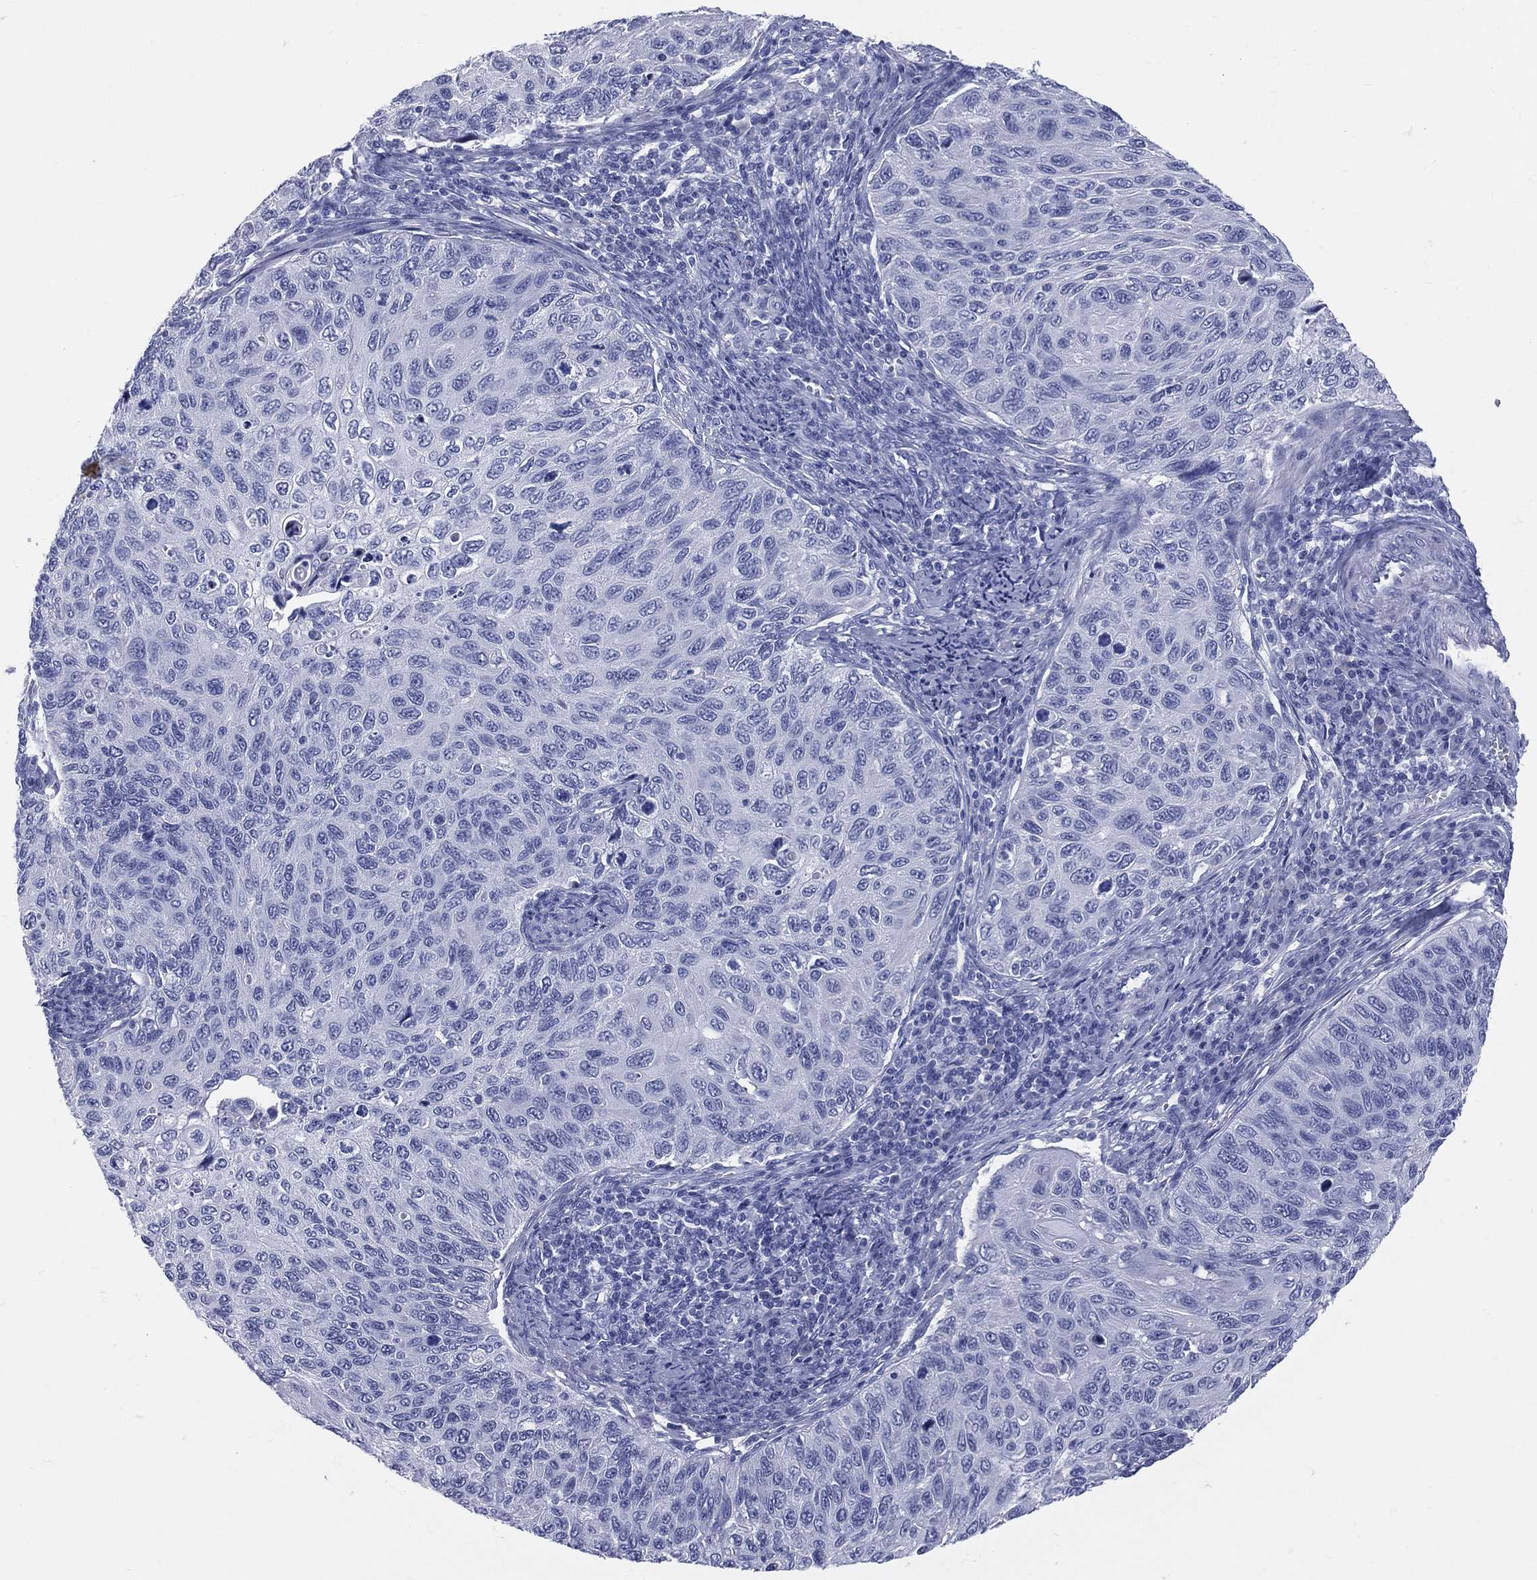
{"staining": {"intensity": "negative", "quantity": "none", "location": "none"}, "tissue": "cervical cancer", "cell_type": "Tumor cells", "image_type": "cancer", "snomed": [{"axis": "morphology", "description": "Squamous cell carcinoma, NOS"}, {"axis": "topography", "description": "Cervix"}], "caption": "High power microscopy image of an immunohistochemistry (IHC) histopathology image of cervical cancer (squamous cell carcinoma), revealing no significant expression in tumor cells.", "gene": "CYLC1", "patient": {"sex": "female", "age": 70}}